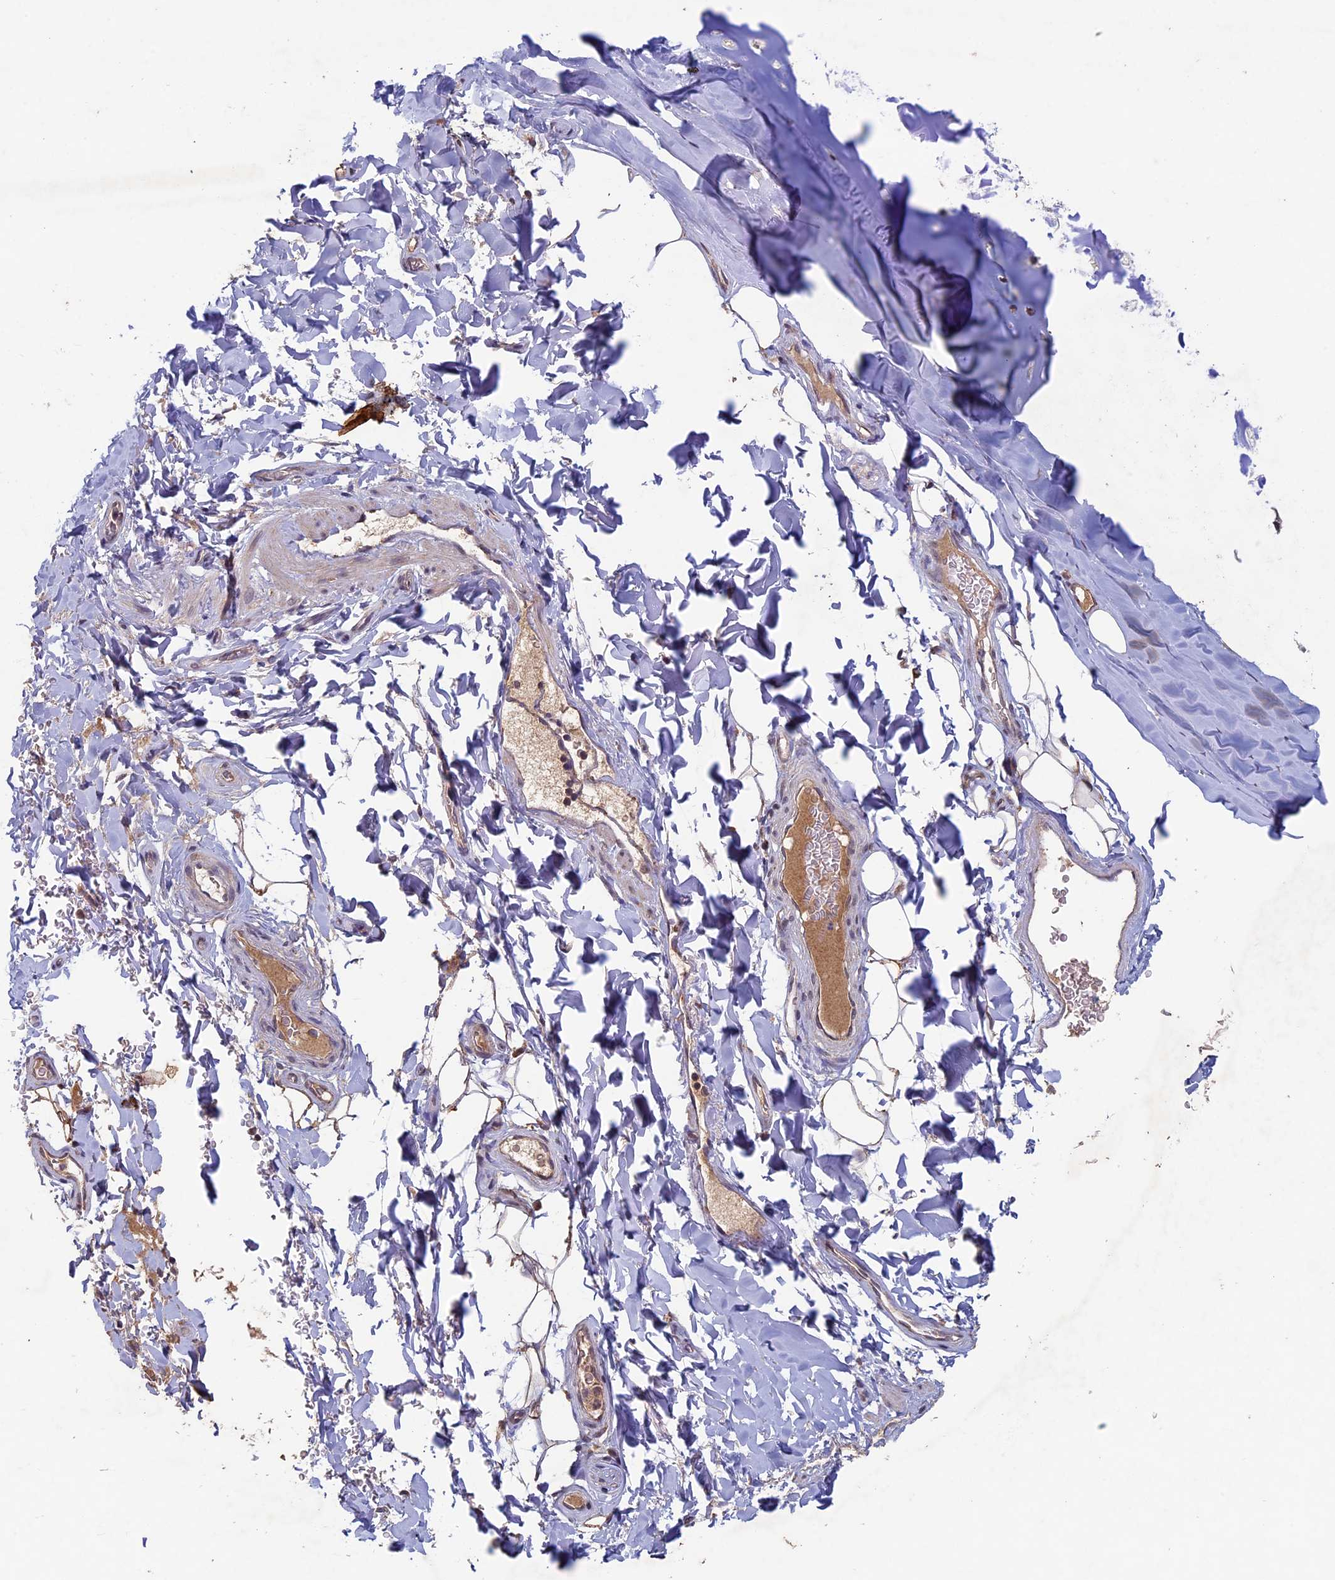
{"staining": {"intensity": "moderate", "quantity": ">75%", "location": "cytoplasmic/membranous"}, "tissue": "bronchus", "cell_type": "Respiratory epithelial cells", "image_type": "normal", "snomed": [{"axis": "morphology", "description": "Normal tissue, NOS"}, {"axis": "topography", "description": "Cartilage tissue"}, {"axis": "topography", "description": "Bronchus"}], "caption": "Immunohistochemistry (IHC) of unremarkable bronchus demonstrates medium levels of moderate cytoplasmic/membranous expression in about >75% of respiratory epithelial cells.", "gene": "RCCD1", "patient": {"sex": "female", "age": 36}}